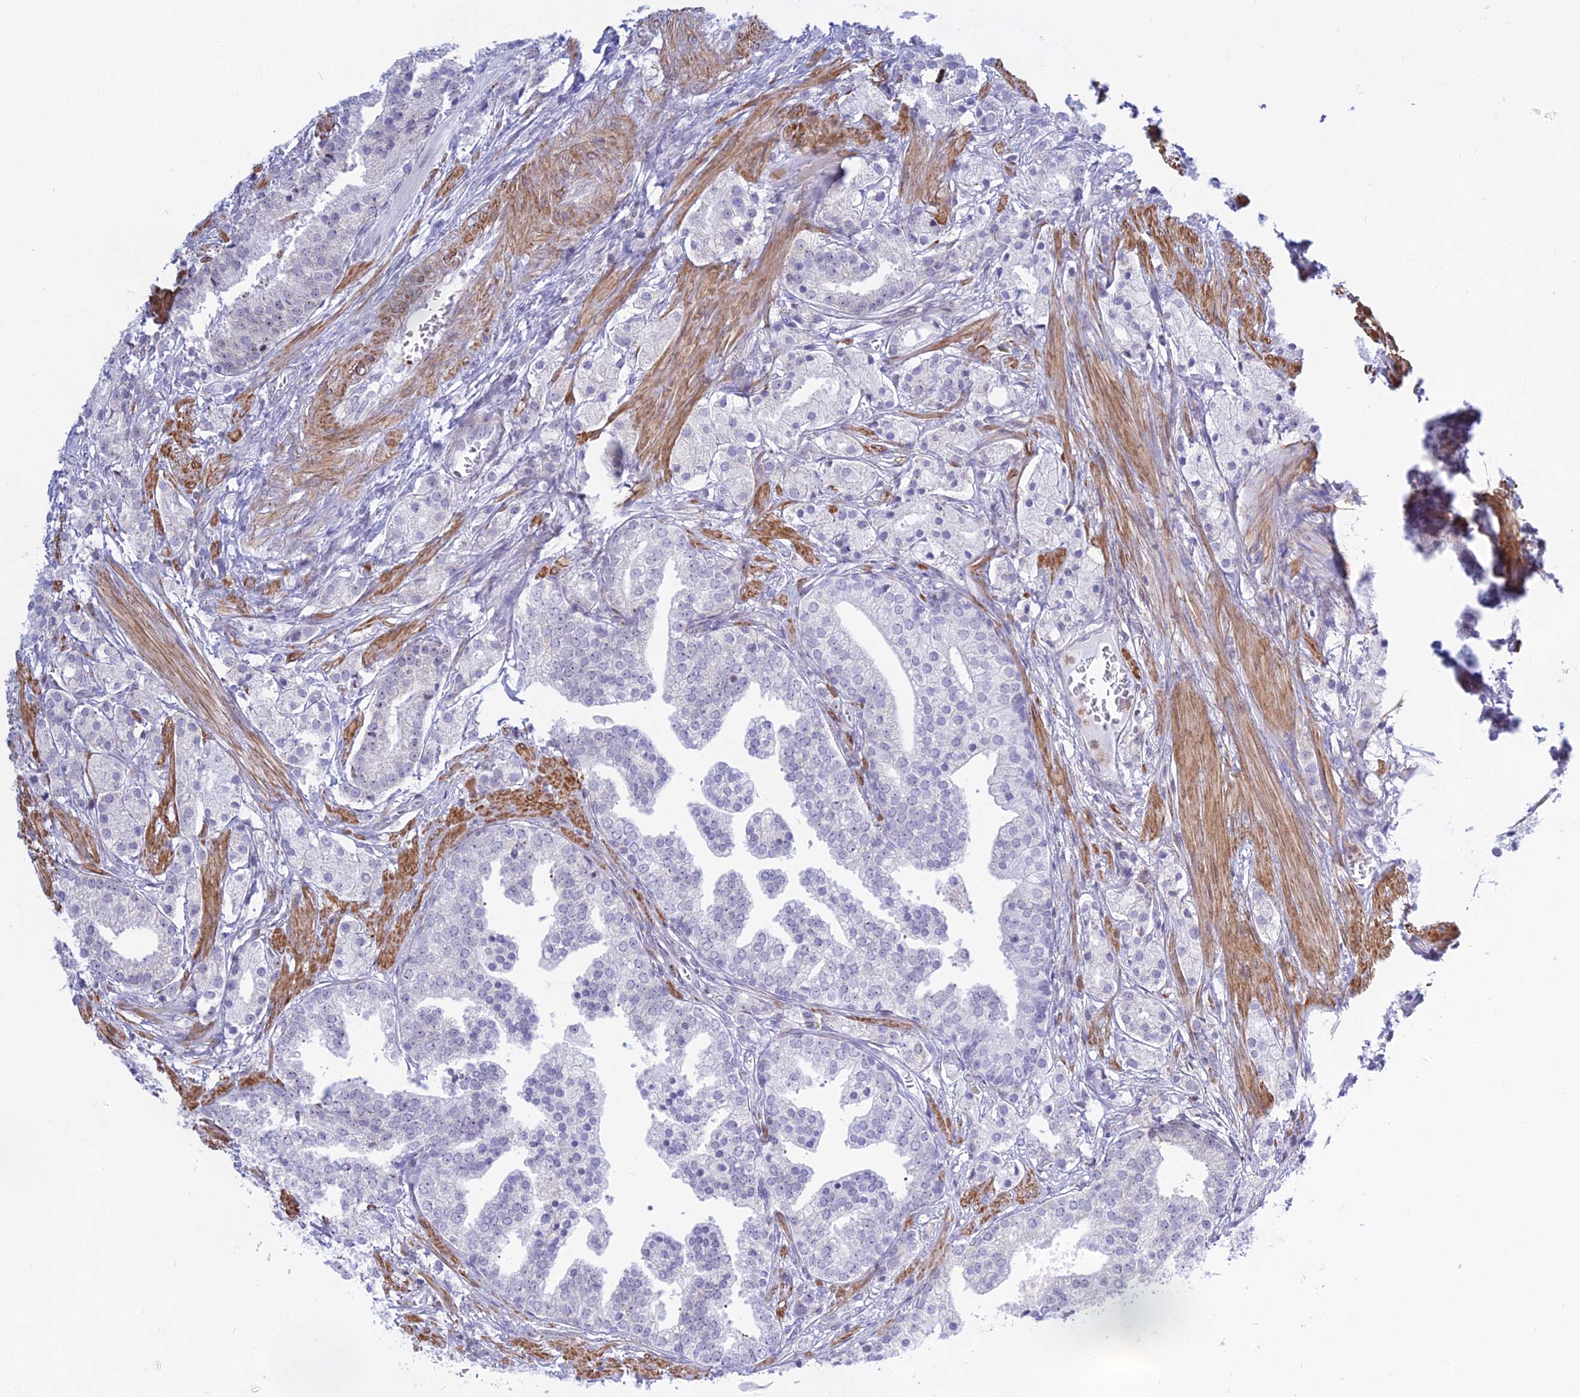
{"staining": {"intensity": "negative", "quantity": "none", "location": "none"}, "tissue": "prostate cancer", "cell_type": "Tumor cells", "image_type": "cancer", "snomed": [{"axis": "morphology", "description": "Adenocarcinoma, High grade"}, {"axis": "topography", "description": "Prostate"}], "caption": "A micrograph of prostate cancer stained for a protein exhibits no brown staining in tumor cells.", "gene": "KRR1", "patient": {"sex": "male", "age": 50}}